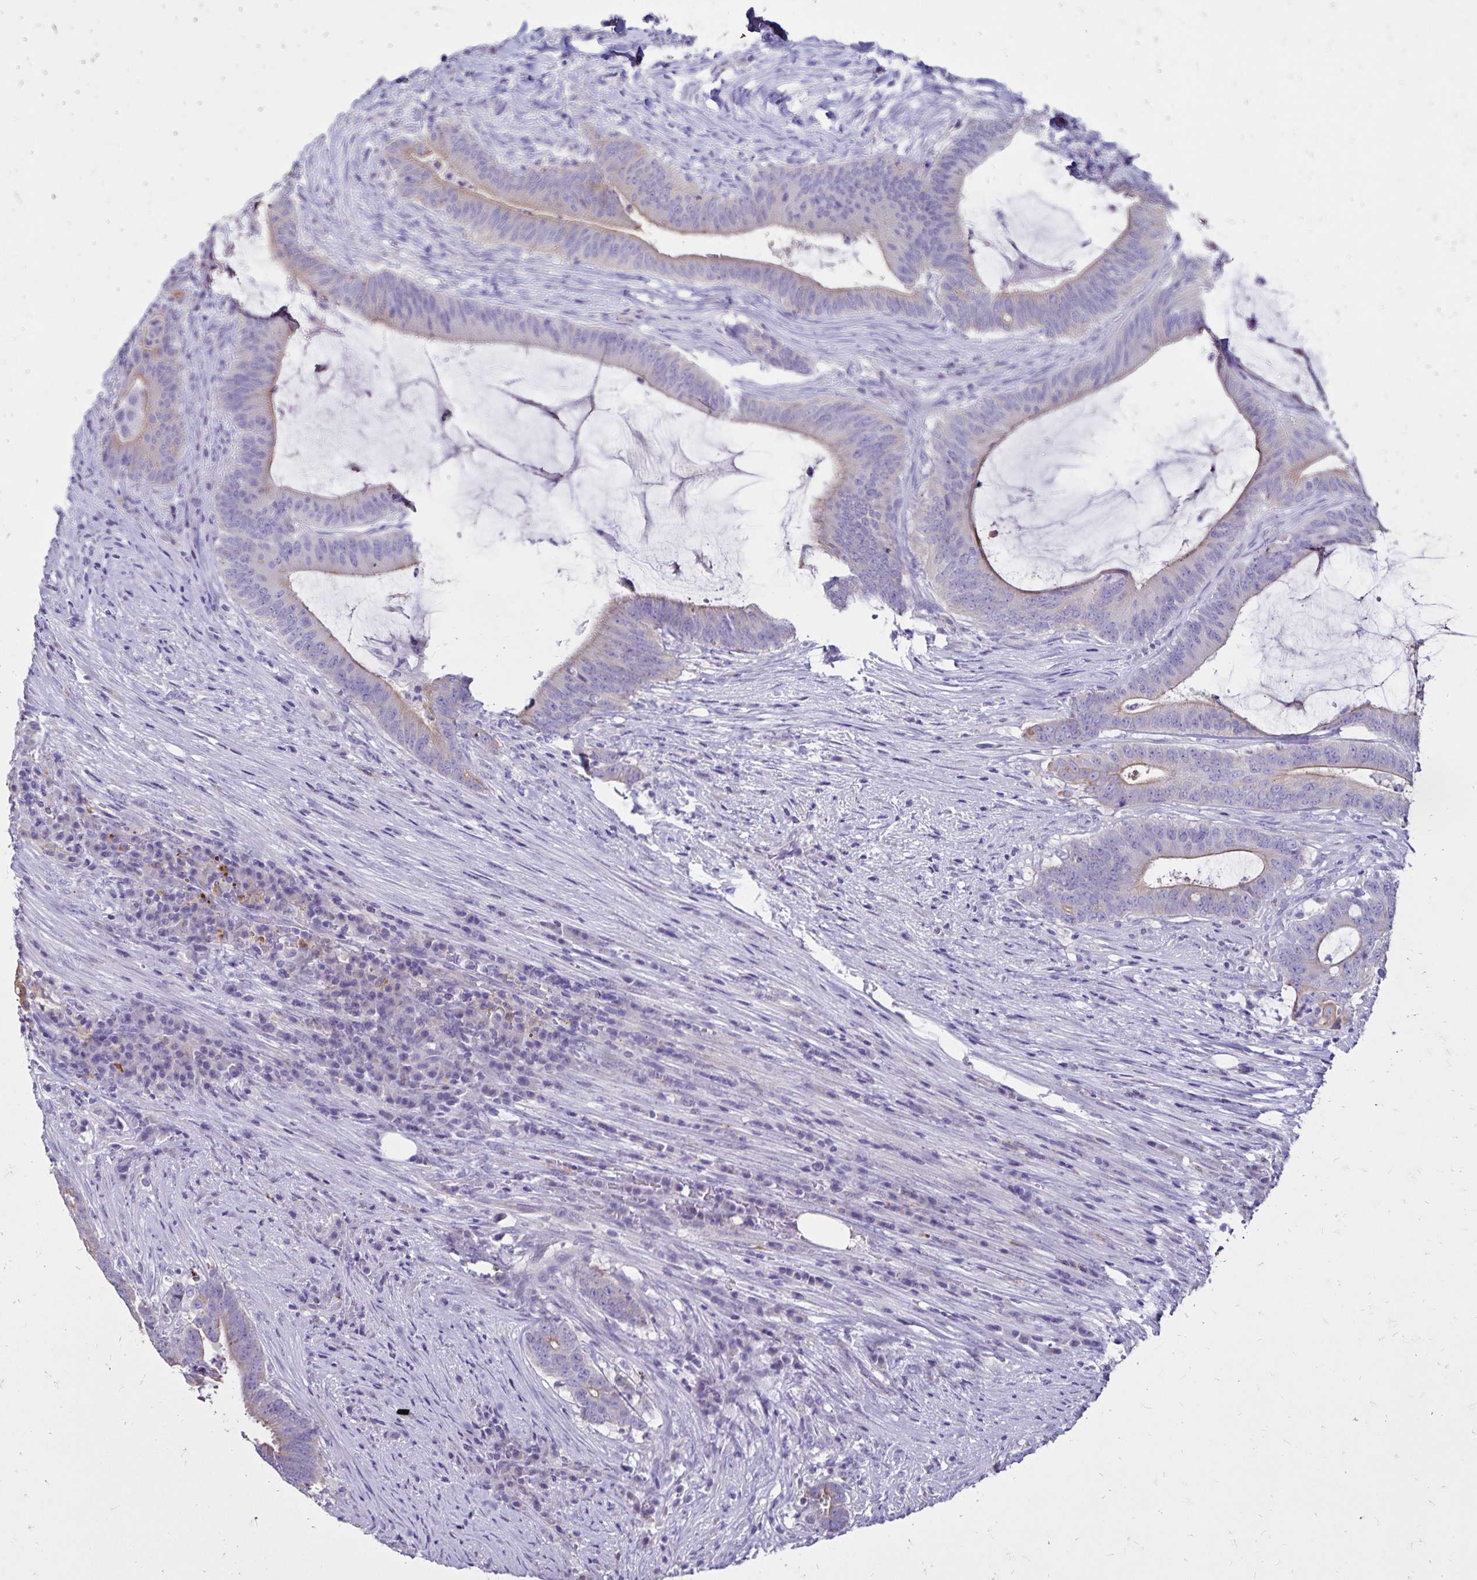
{"staining": {"intensity": "weak", "quantity": "<25%", "location": "cytoplasmic/membranous"}, "tissue": "colorectal cancer", "cell_type": "Tumor cells", "image_type": "cancer", "snomed": [{"axis": "morphology", "description": "Adenocarcinoma, NOS"}, {"axis": "topography", "description": "Colon"}], "caption": "Immunohistochemistry of human colorectal cancer exhibits no staining in tumor cells.", "gene": "EVPL", "patient": {"sex": "female", "age": 43}}